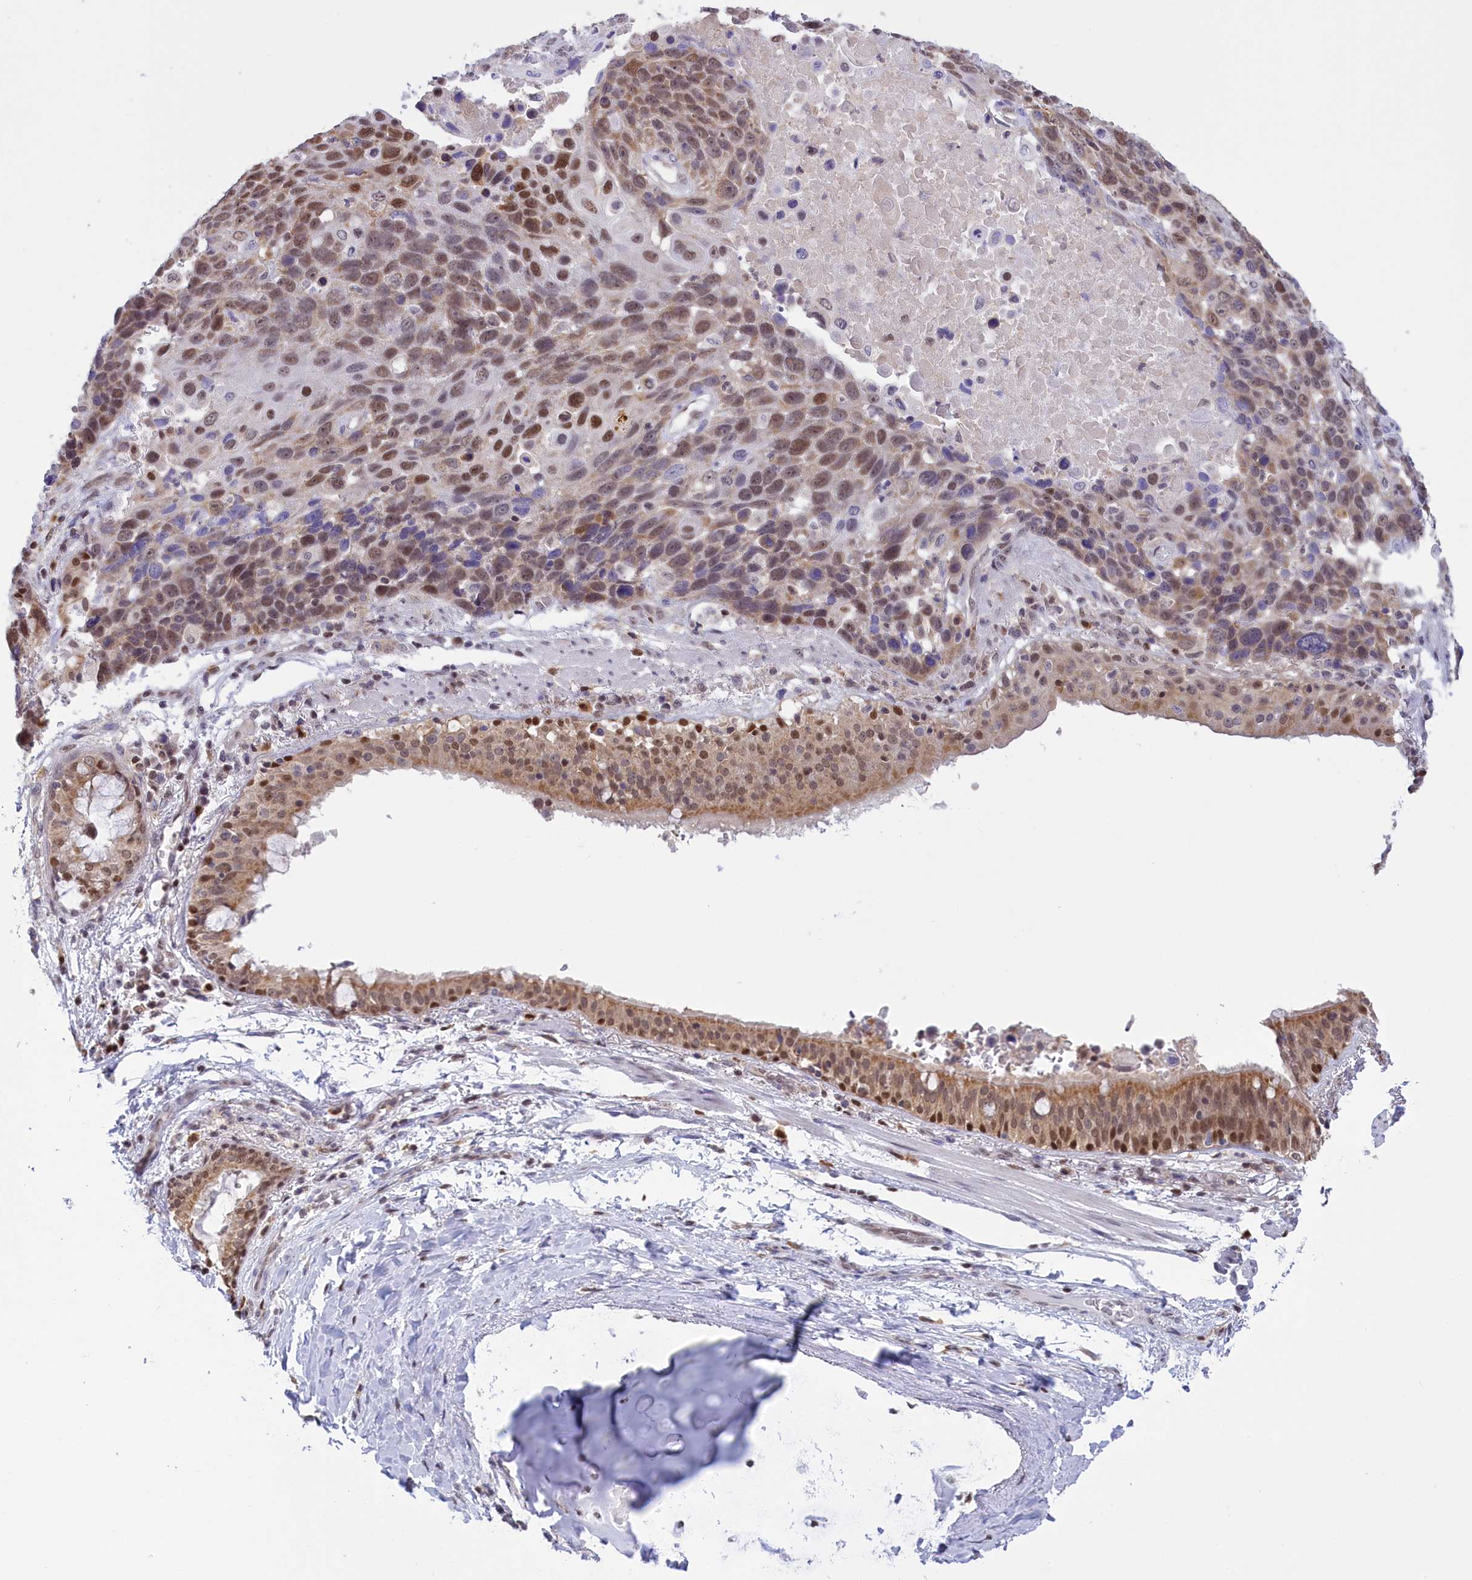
{"staining": {"intensity": "moderate", "quantity": "25%-75%", "location": "nuclear"}, "tissue": "lung cancer", "cell_type": "Tumor cells", "image_type": "cancer", "snomed": [{"axis": "morphology", "description": "Squamous cell carcinoma, NOS"}, {"axis": "topography", "description": "Lung"}], "caption": "The micrograph exhibits a brown stain indicating the presence of a protein in the nuclear of tumor cells in lung squamous cell carcinoma.", "gene": "IZUMO2", "patient": {"sex": "male", "age": 66}}